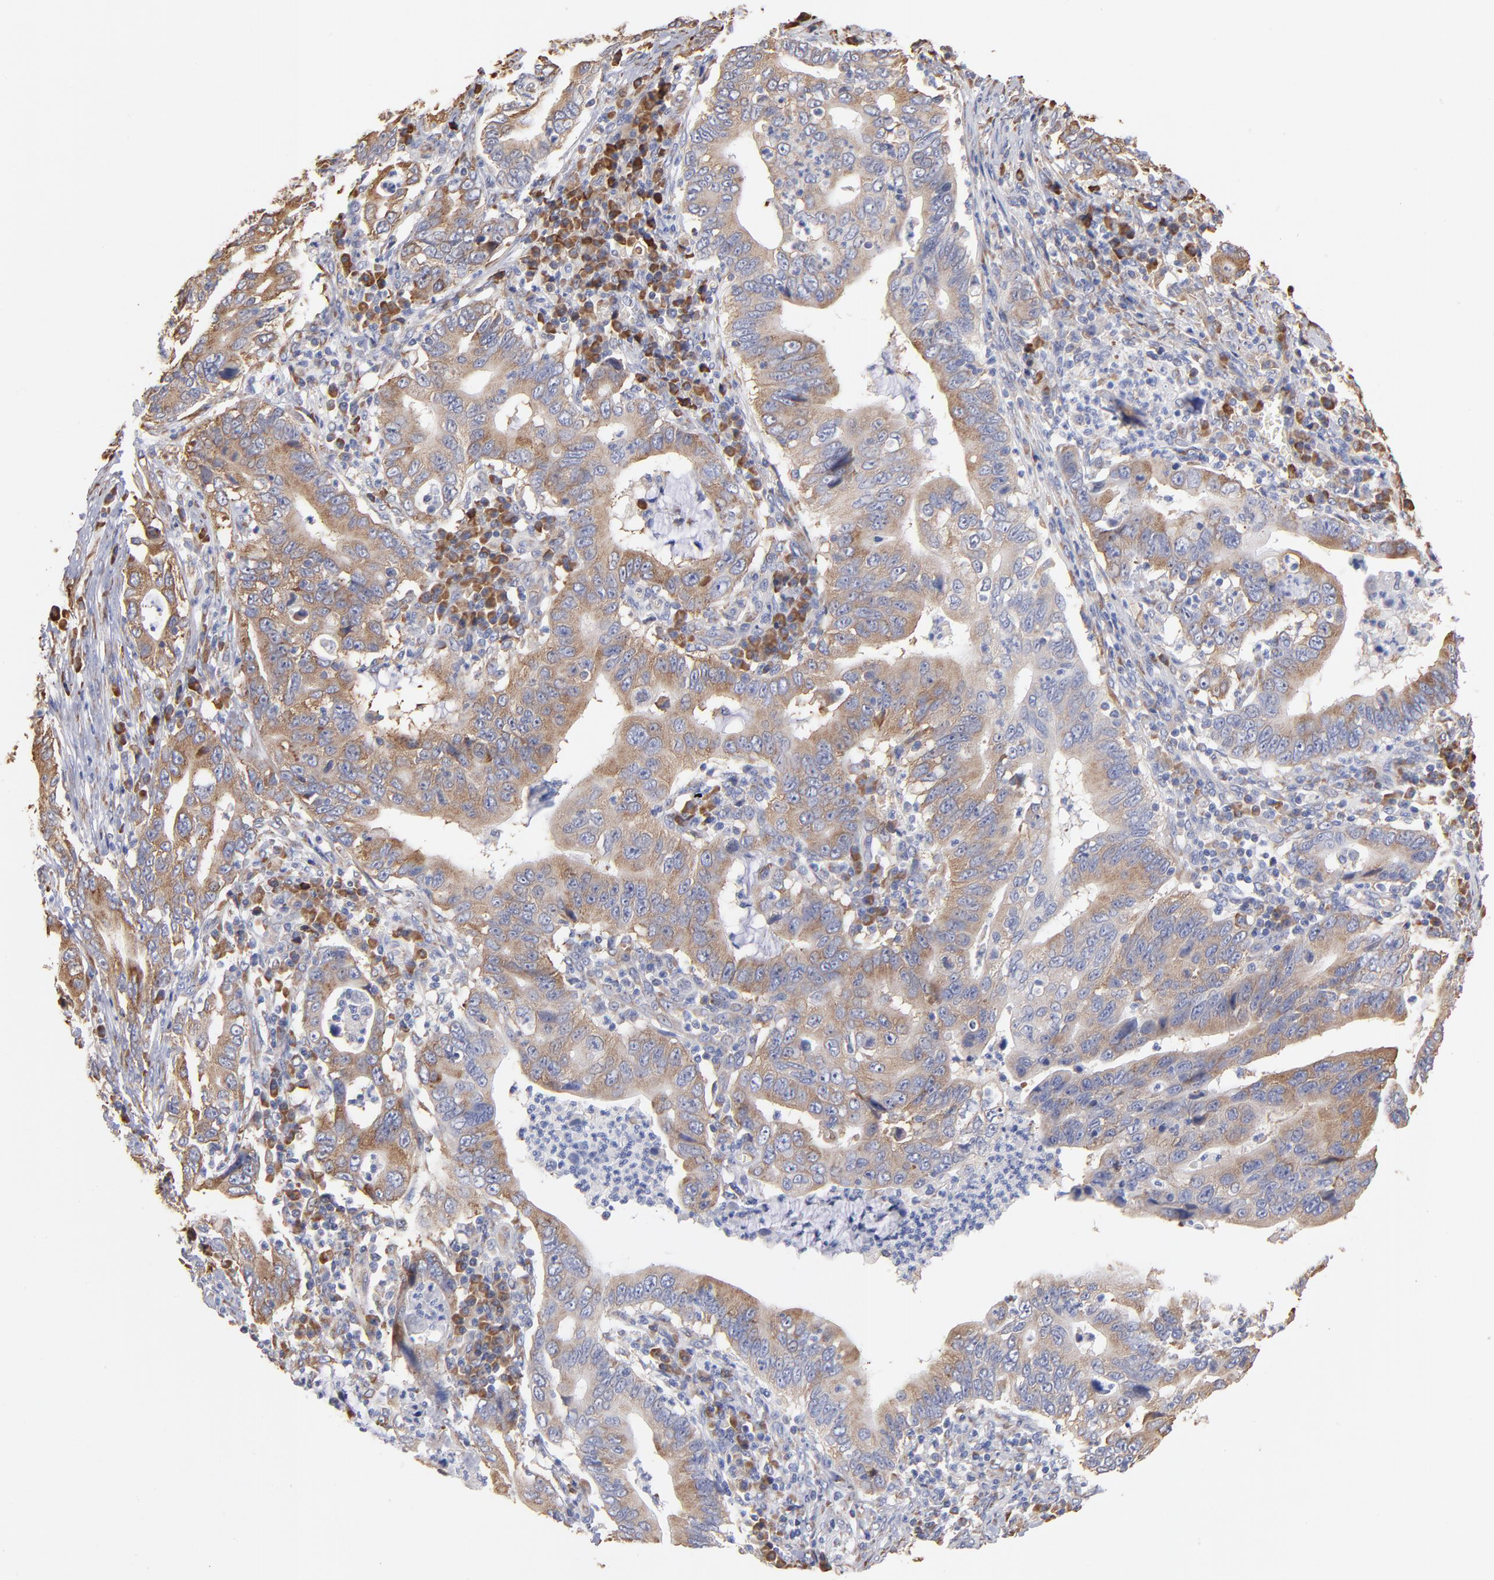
{"staining": {"intensity": "moderate", "quantity": ">75%", "location": "cytoplasmic/membranous"}, "tissue": "stomach cancer", "cell_type": "Tumor cells", "image_type": "cancer", "snomed": [{"axis": "morphology", "description": "Adenocarcinoma, NOS"}, {"axis": "topography", "description": "Stomach, upper"}], "caption": "Immunohistochemistry (IHC) (DAB (3,3'-diaminobenzidine)) staining of human stomach adenocarcinoma exhibits moderate cytoplasmic/membranous protein expression in approximately >75% of tumor cells. (DAB = brown stain, brightfield microscopy at high magnification).", "gene": "RPL9", "patient": {"sex": "male", "age": 63}}